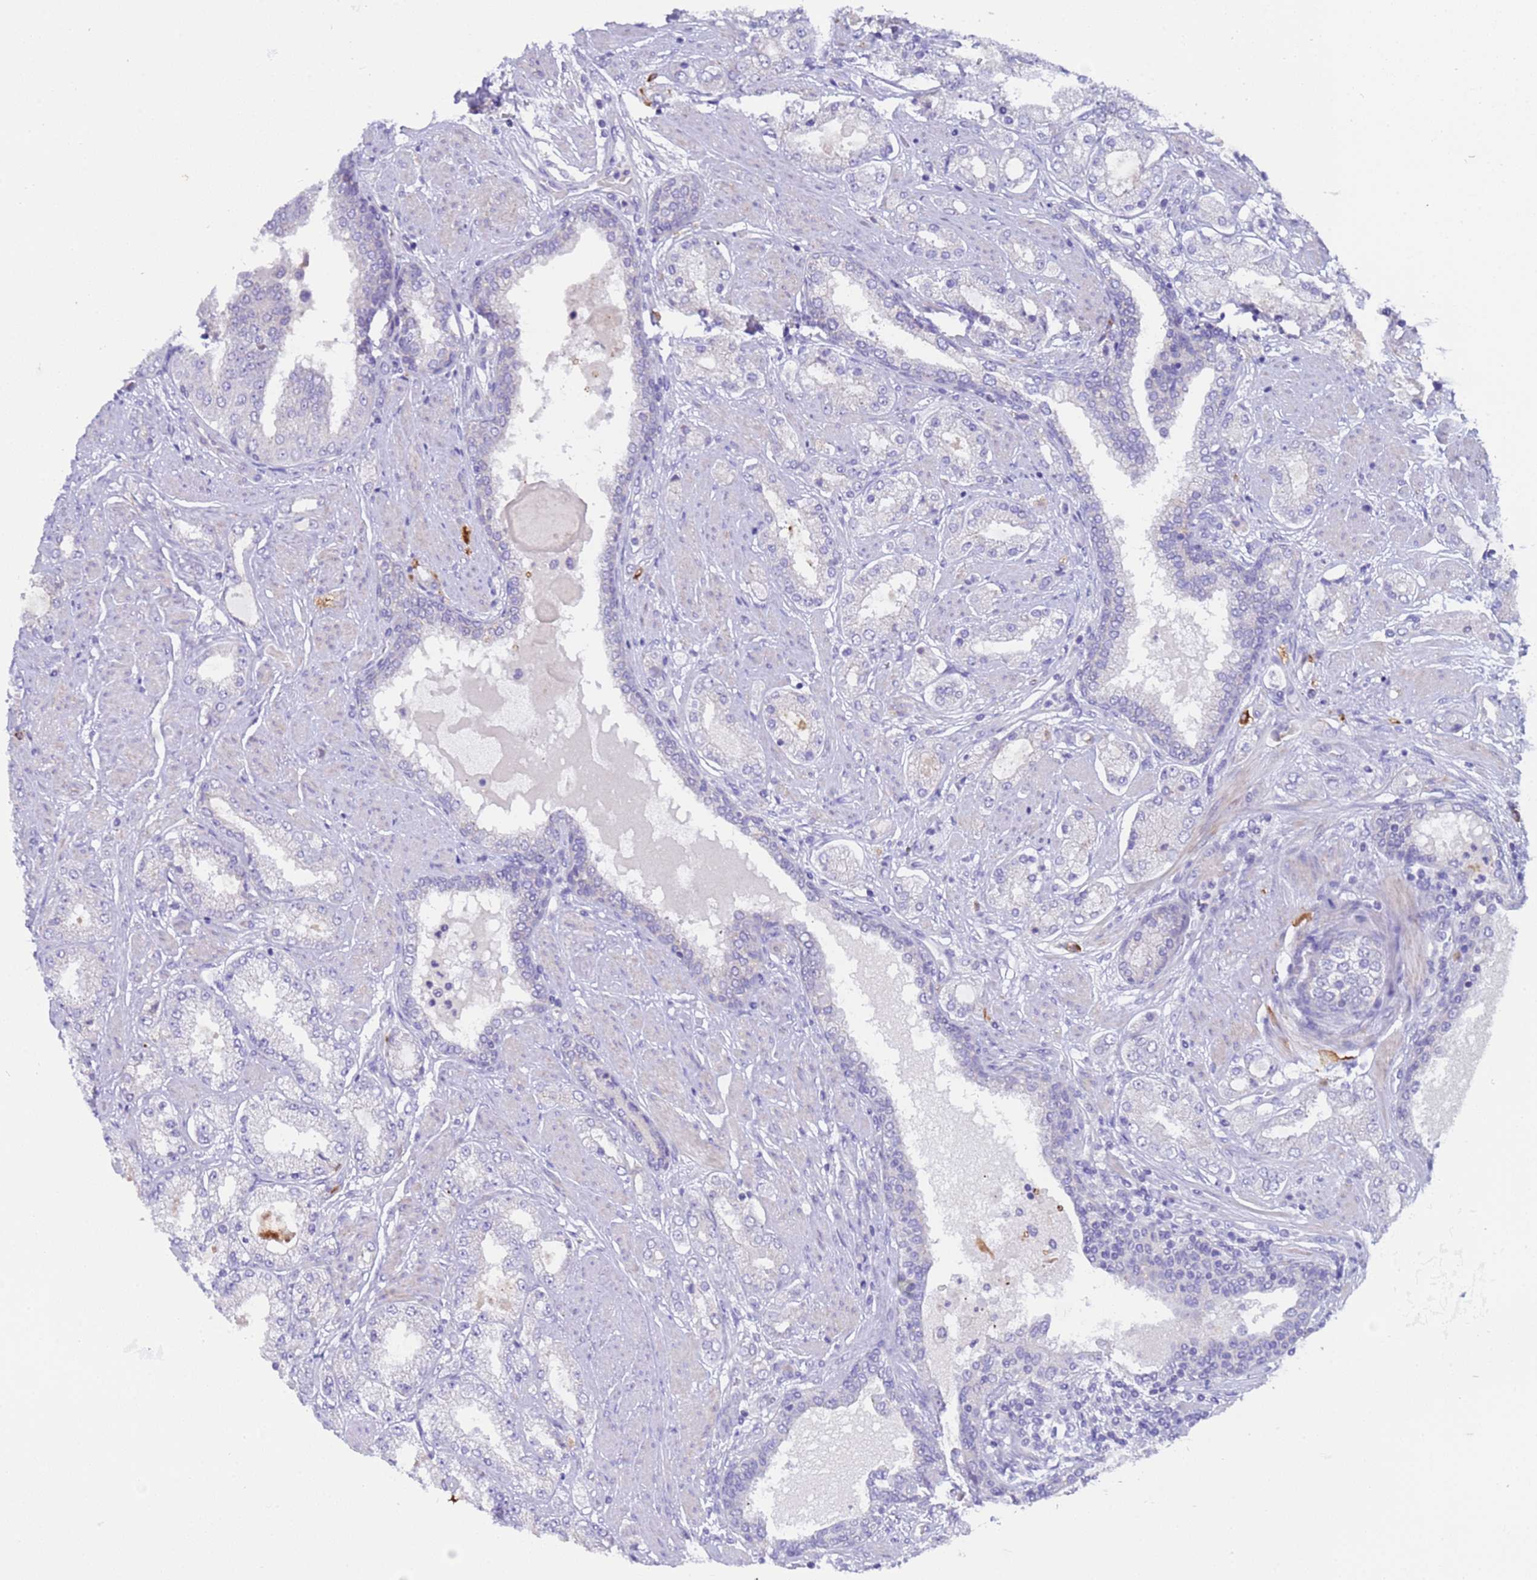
{"staining": {"intensity": "negative", "quantity": "none", "location": "none"}, "tissue": "prostate cancer", "cell_type": "Tumor cells", "image_type": "cancer", "snomed": [{"axis": "morphology", "description": "Adenocarcinoma, High grade"}, {"axis": "topography", "description": "Prostate"}], "caption": "An immunohistochemistry (IHC) histopathology image of prostate cancer (high-grade adenocarcinoma) is shown. There is no staining in tumor cells of prostate cancer (high-grade adenocarcinoma).", "gene": "C4orf46", "patient": {"sex": "male", "age": 68}}